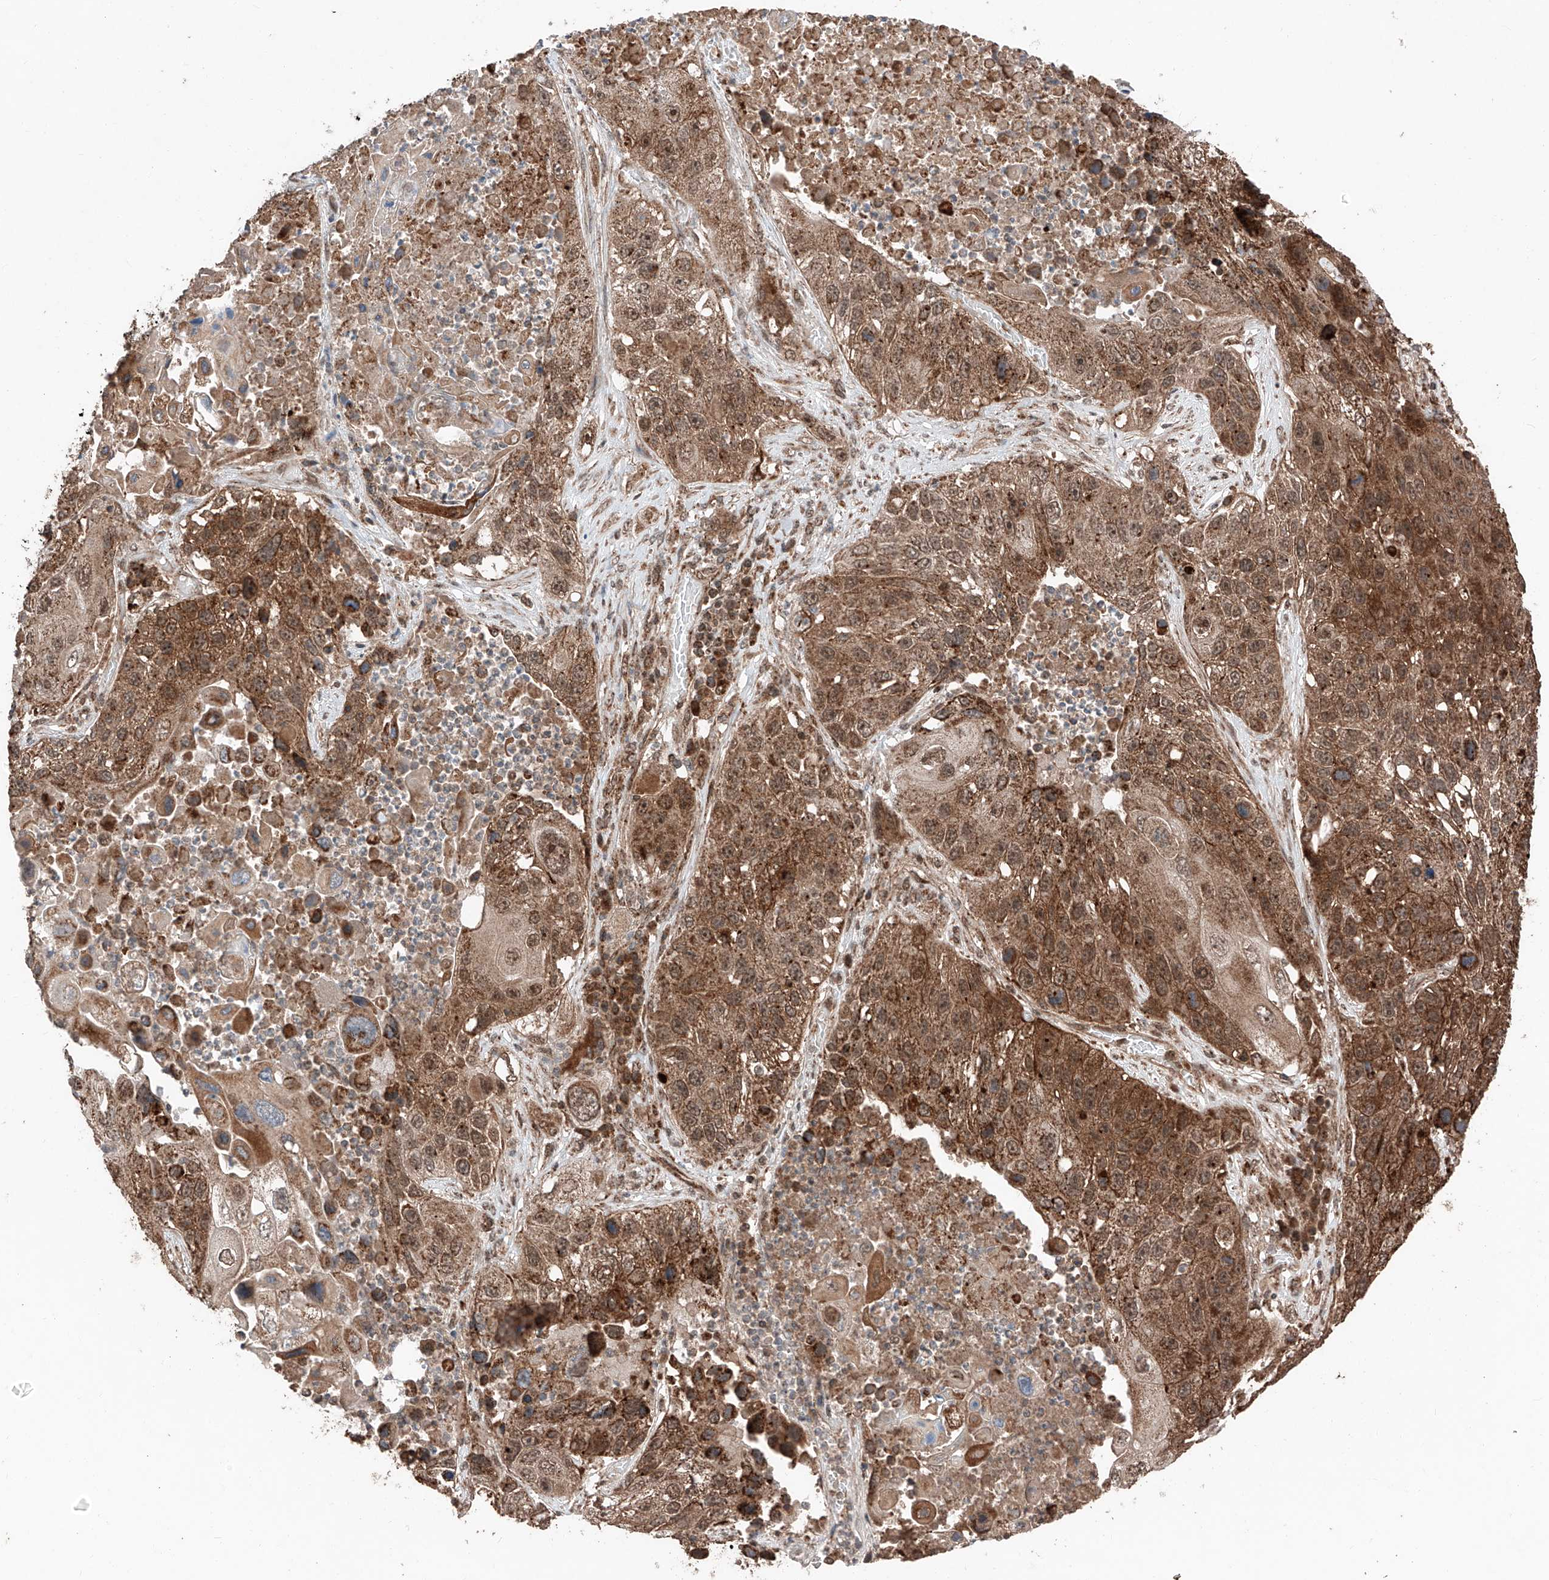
{"staining": {"intensity": "strong", "quantity": ">75%", "location": "cytoplasmic/membranous"}, "tissue": "lung cancer", "cell_type": "Tumor cells", "image_type": "cancer", "snomed": [{"axis": "morphology", "description": "Squamous cell carcinoma, NOS"}, {"axis": "topography", "description": "Lung"}], "caption": "An immunohistochemistry micrograph of tumor tissue is shown. Protein staining in brown highlights strong cytoplasmic/membranous positivity in lung squamous cell carcinoma within tumor cells.", "gene": "ZSCAN29", "patient": {"sex": "male", "age": 61}}